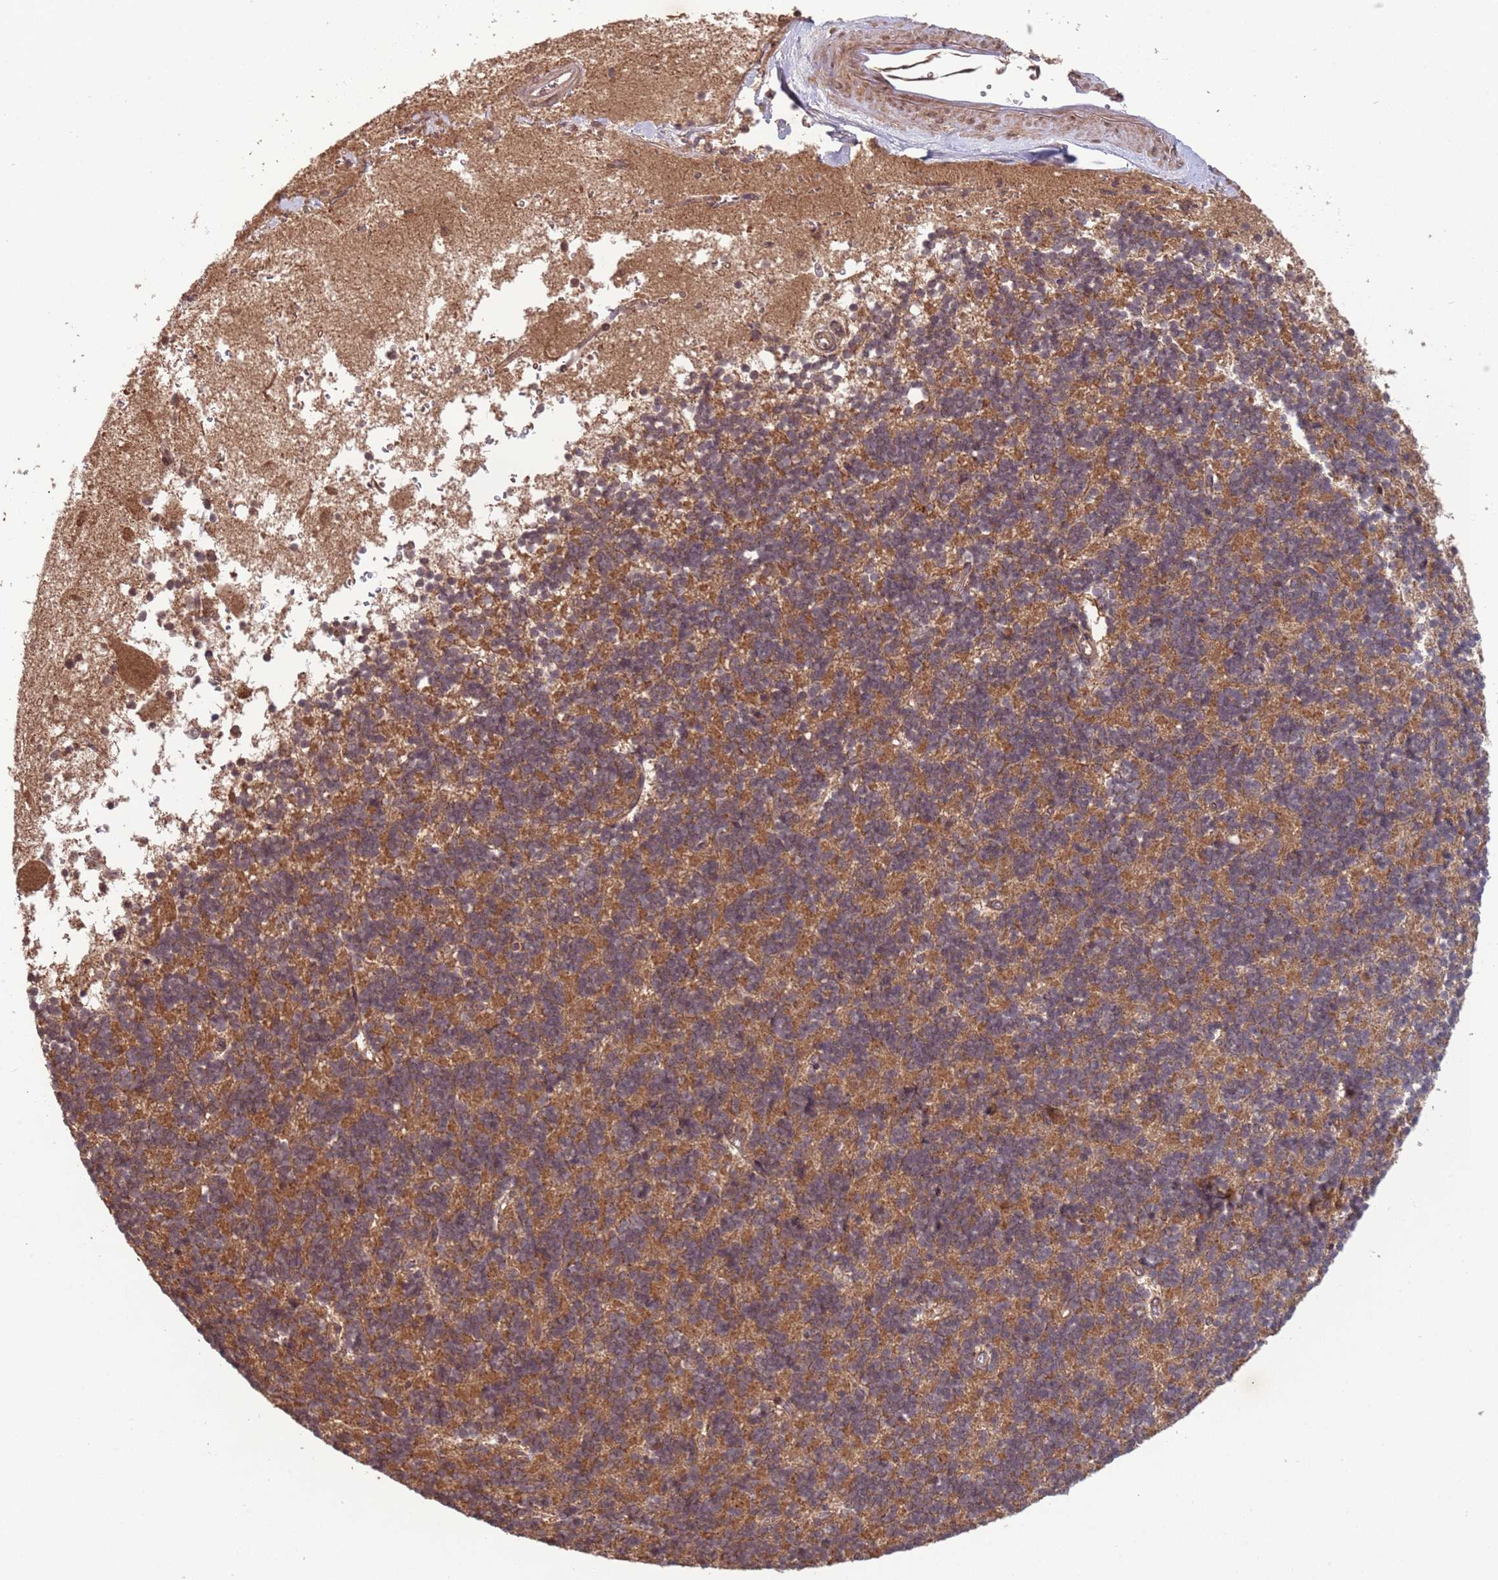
{"staining": {"intensity": "moderate", "quantity": "25%-75%", "location": "cytoplasmic/membranous"}, "tissue": "cerebellum", "cell_type": "Cells in granular layer", "image_type": "normal", "snomed": [{"axis": "morphology", "description": "Normal tissue, NOS"}, {"axis": "topography", "description": "Cerebellum"}], "caption": "Immunohistochemistry photomicrograph of normal cerebellum: human cerebellum stained using immunohistochemistry (IHC) displays medium levels of moderate protein expression localized specifically in the cytoplasmic/membranous of cells in granular layer, appearing as a cytoplasmic/membranous brown color.", "gene": "ERI1", "patient": {"sex": "male", "age": 54}}